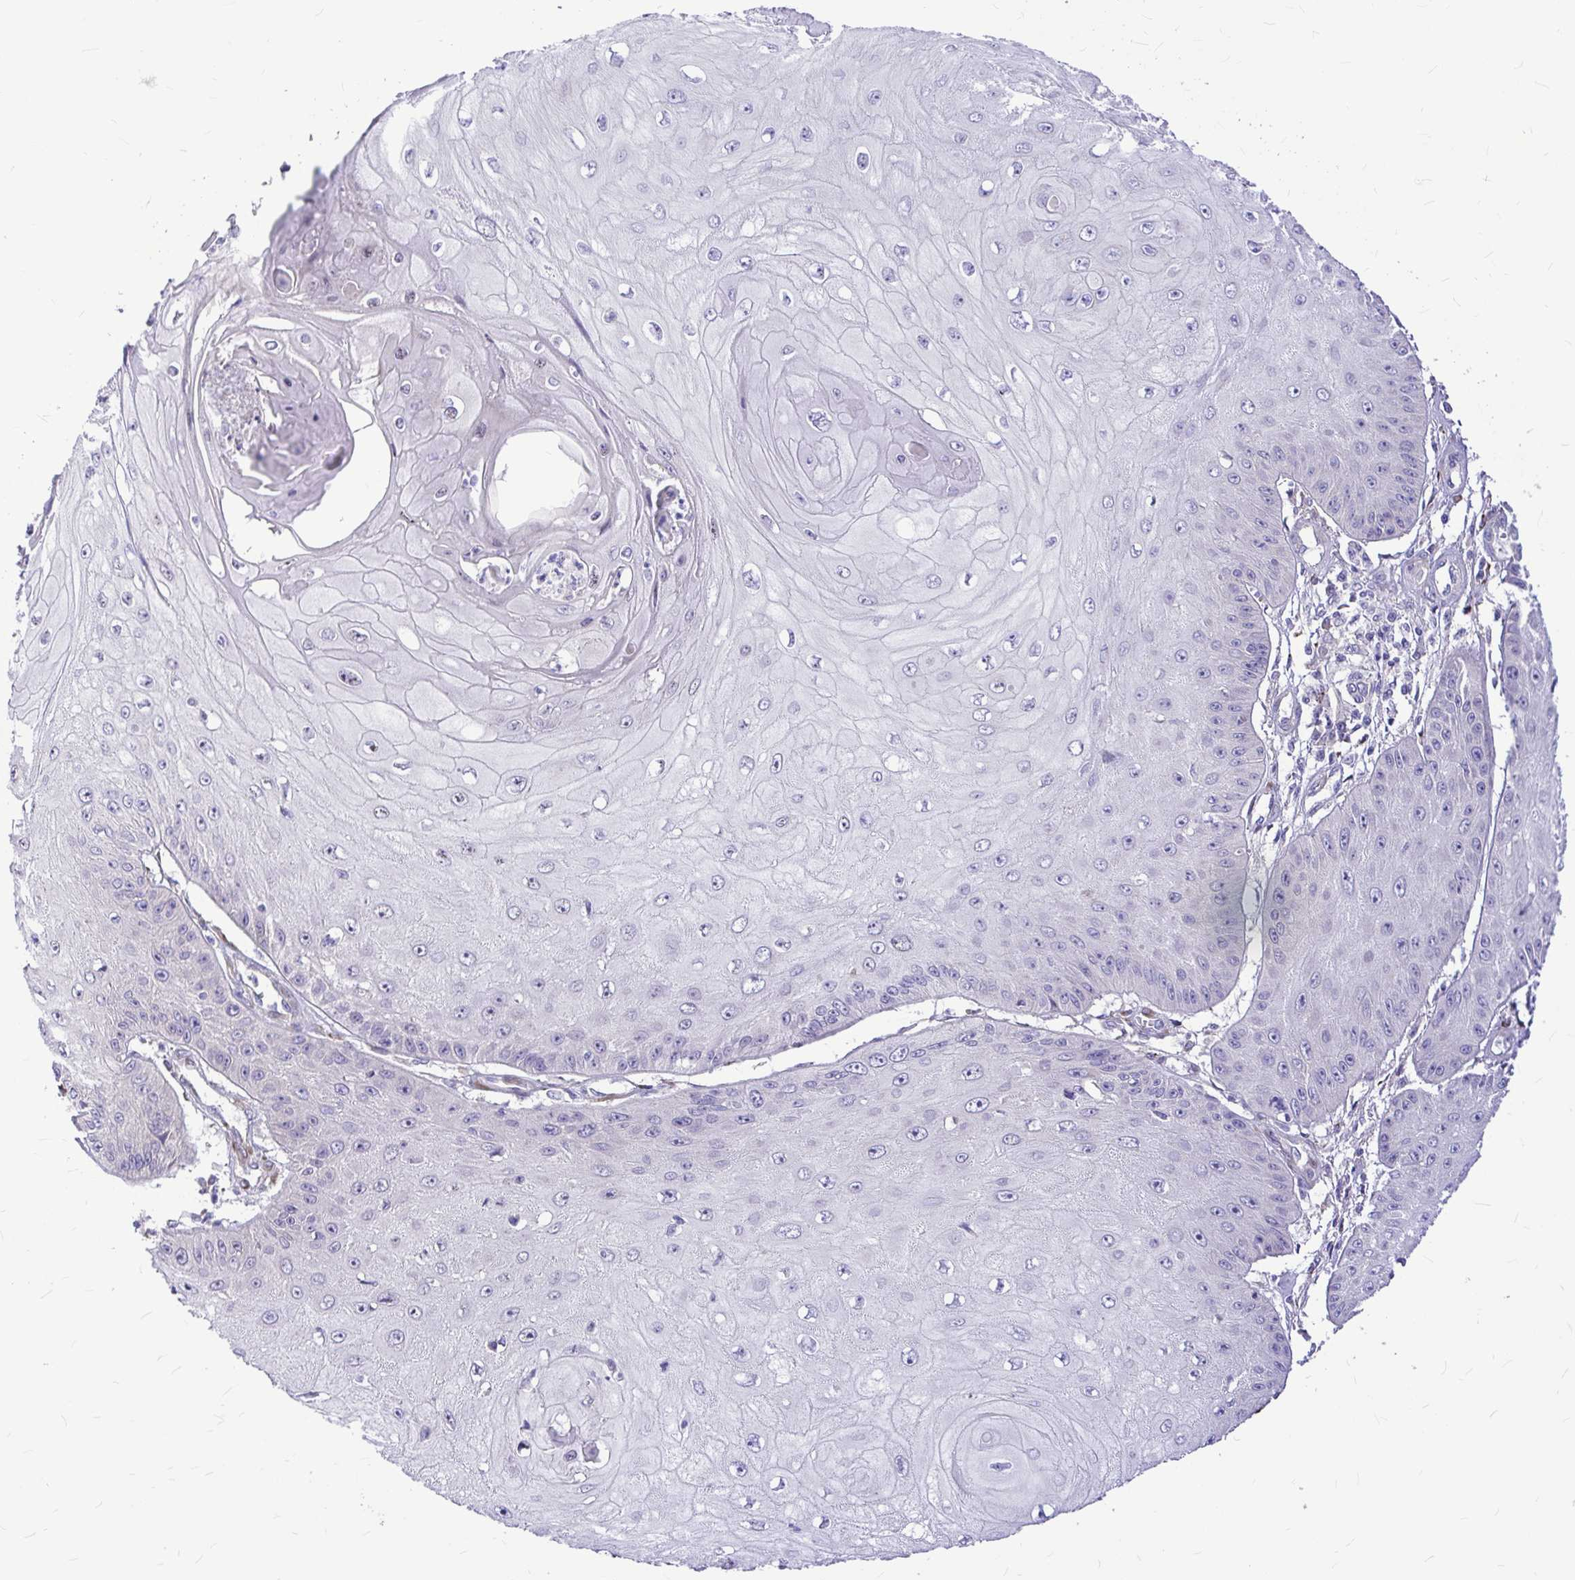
{"staining": {"intensity": "negative", "quantity": "none", "location": "none"}, "tissue": "skin cancer", "cell_type": "Tumor cells", "image_type": "cancer", "snomed": [{"axis": "morphology", "description": "Squamous cell carcinoma, NOS"}, {"axis": "topography", "description": "Skin"}], "caption": "This histopathology image is of skin squamous cell carcinoma stained with immunohistochemistry to label a protein in brown with the nuclei are counter-stained blue. There is no positivity in tumor cells.", "gene": "GABBR2", "patient": {"sex": "male", "age": 70}}